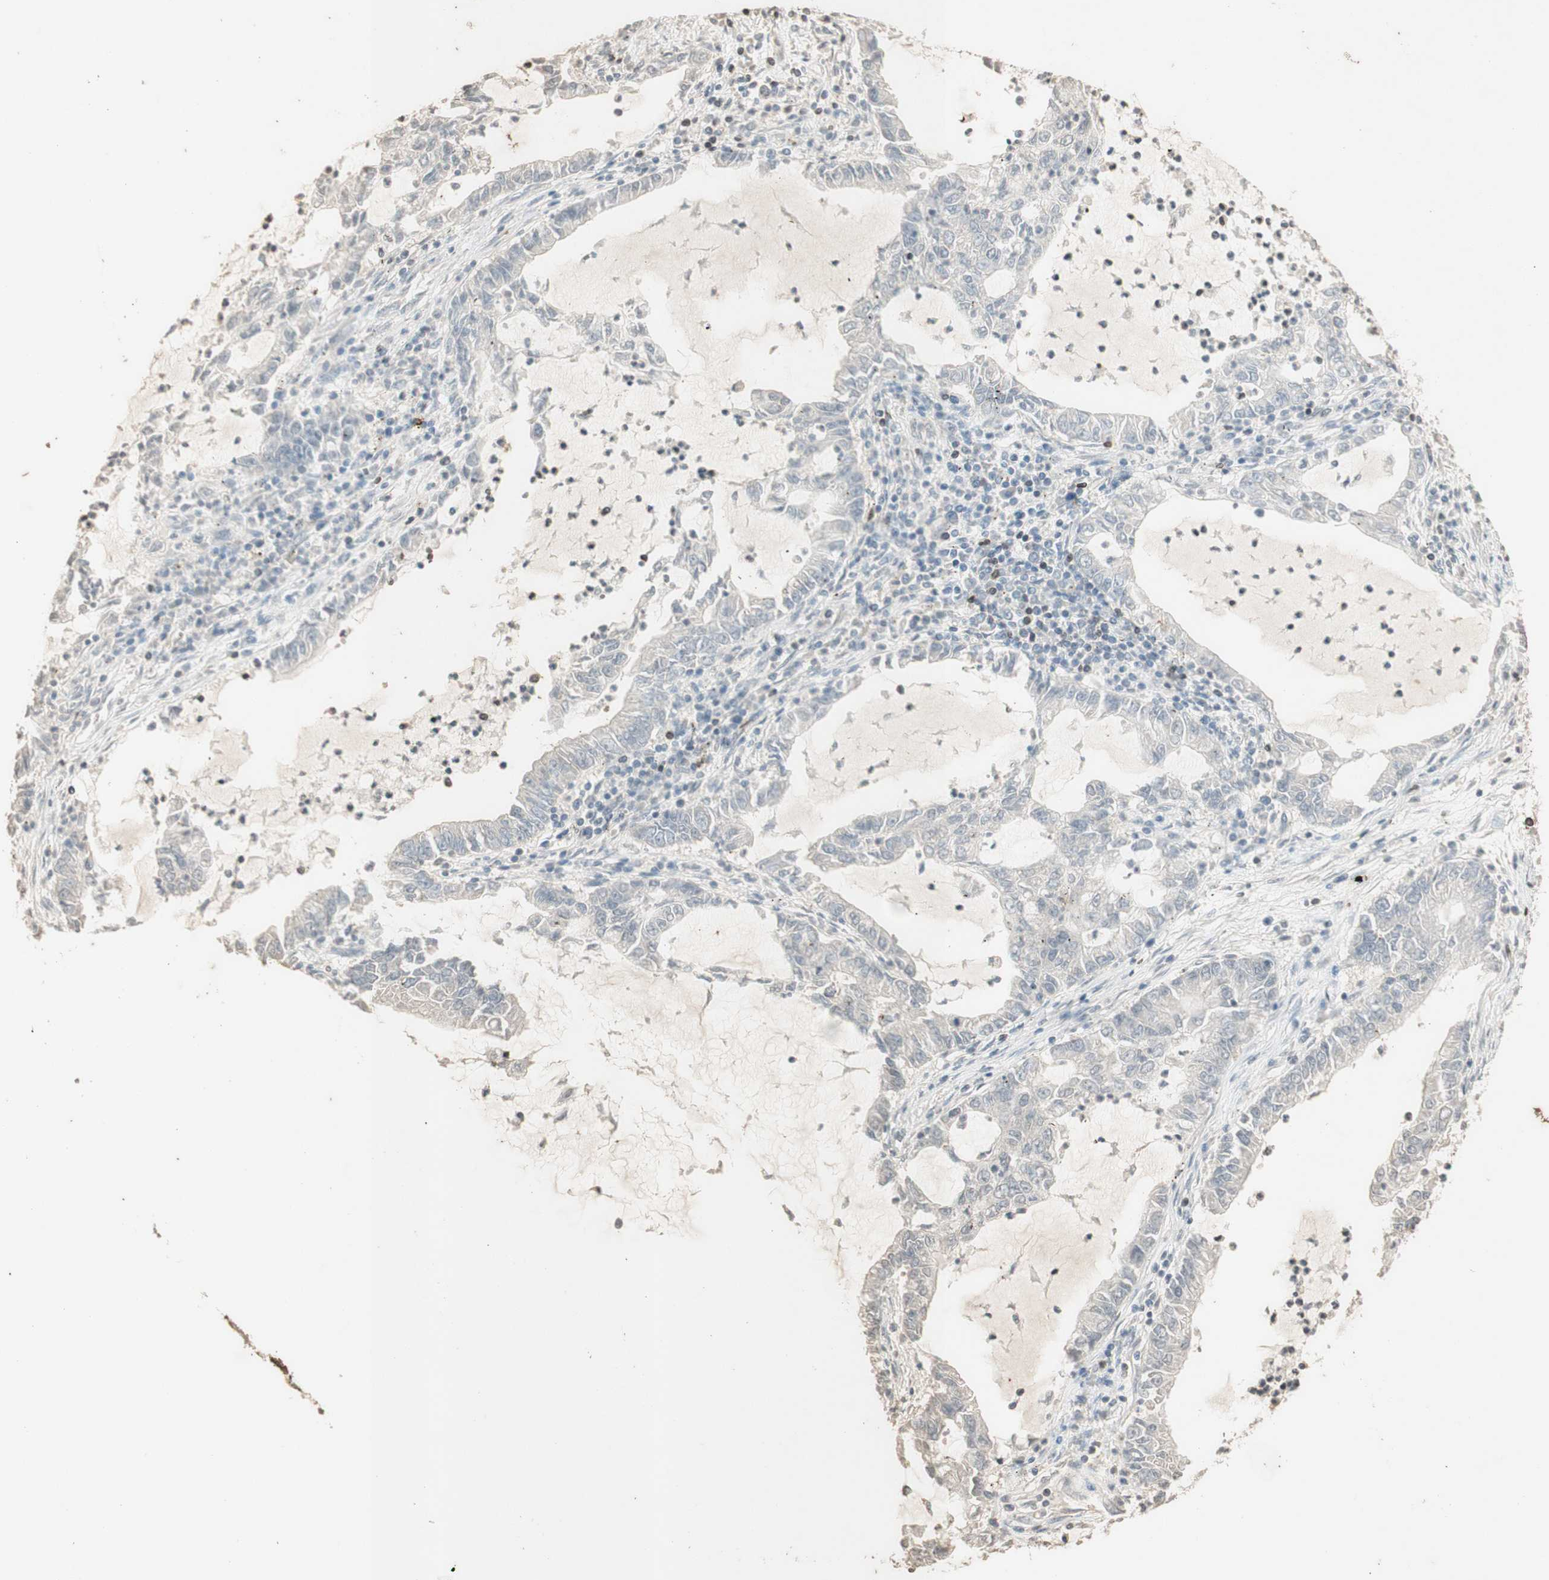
{"staining": {"intensity": "negative", "quantity": "none", "location": "none"}, "tissue": "lung cancer", "cell_type": "Tumor cells", "image_type": "cancer", "snomed": [{"axis": "morphology", "description": "Adenocarcinoma, NOS"}, {"axis": "topography", "description": "Lung"}], "caption": "There is no significant positivity in tumor cells of adenocarcinoma (lung).", "gene": "TMPO", "patient": {"sex": "female", "age": 51}}